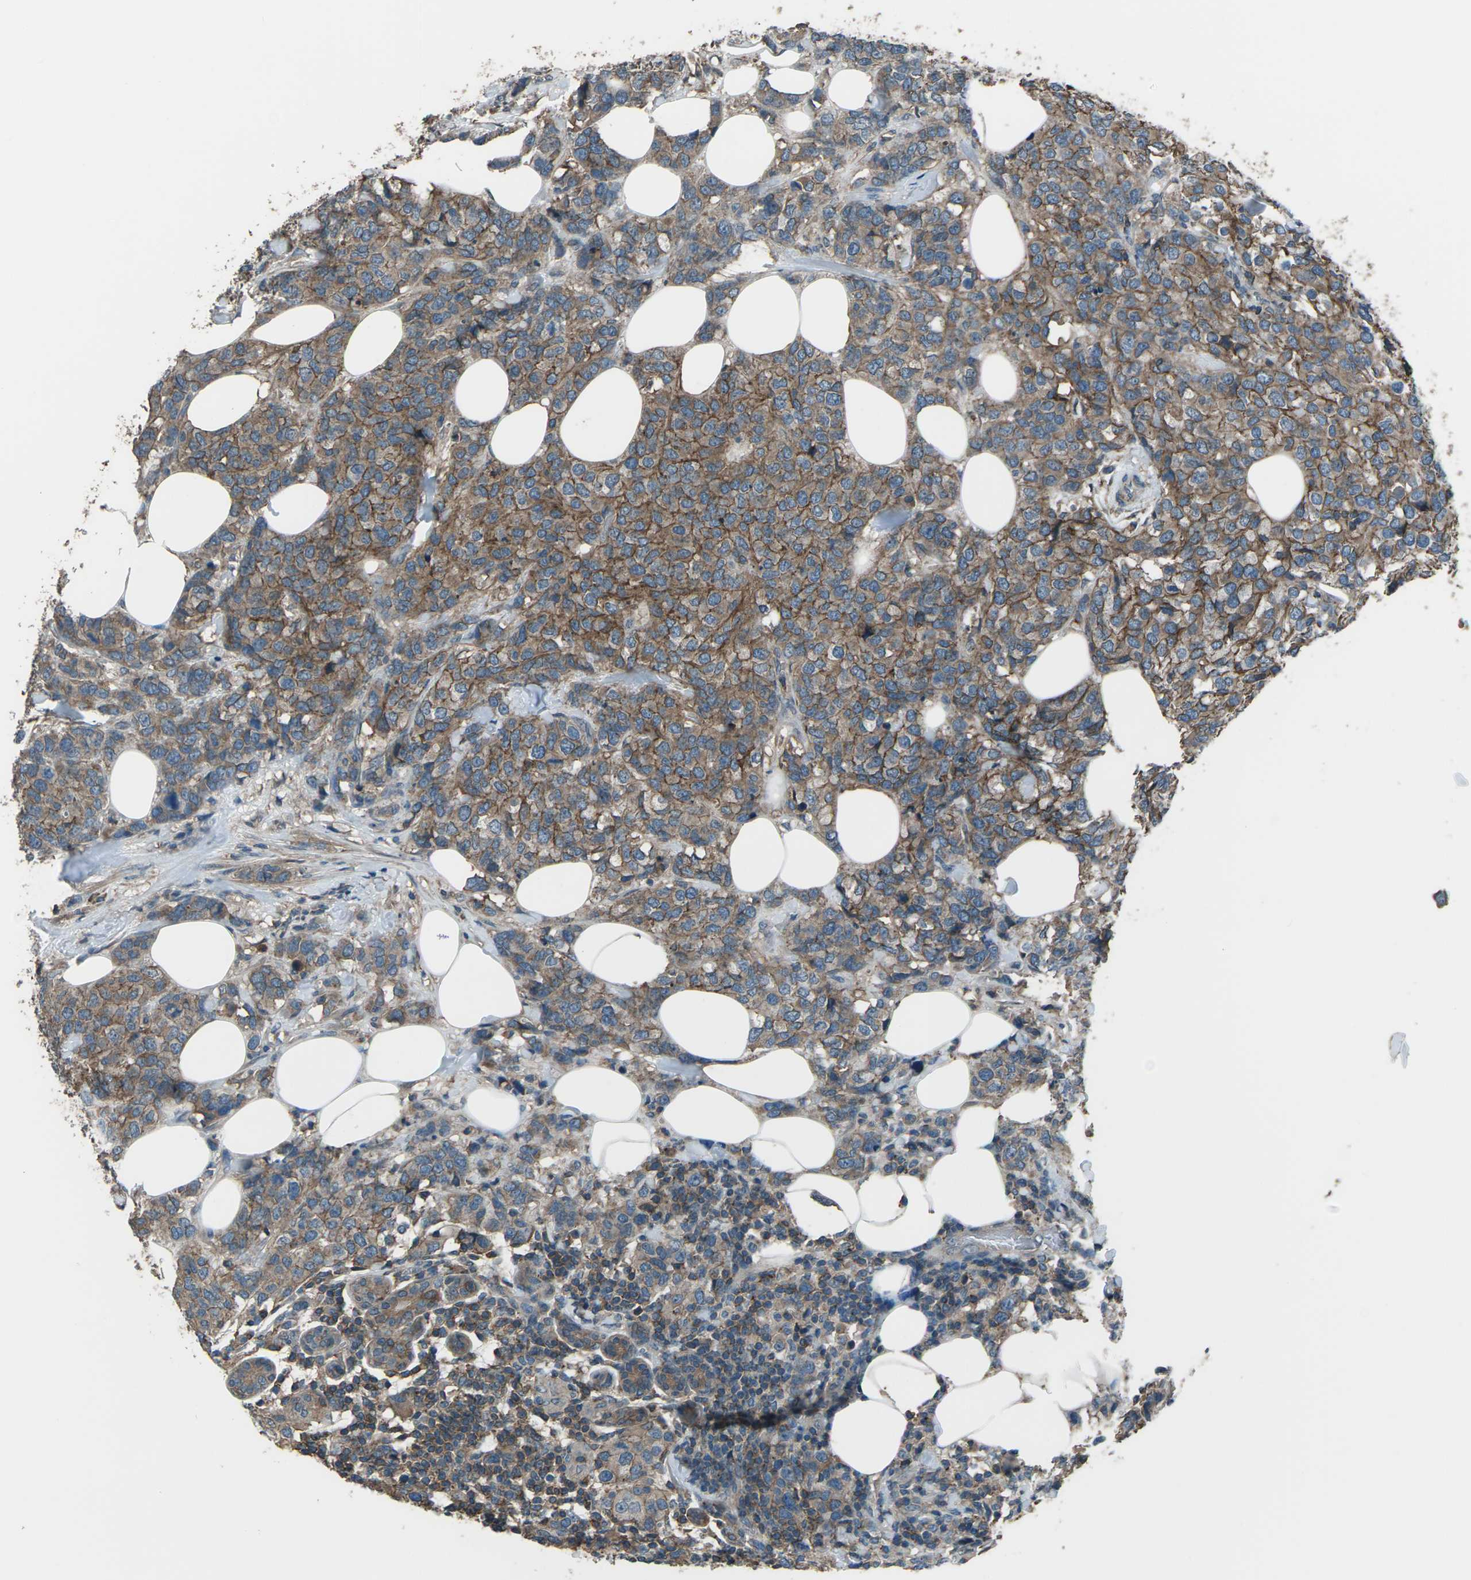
{"staining": {"intensity": "moderate", "quantity": ">75%", "location": "cytoplasmic/membranous"}, "tissue": "breast cancer", "cell_type": "Tumor cells", "image_type": "cancer", "snomed": [{"axis": "morphology", "description": "Lobular carcinoma"}, {"axis": "topography", "description": "Breast"}], "caption": "This is an image of immunohistochemistry (IHC) staining of breast cancer, which shows moderate staining in the cytoplasmic/membranous of tumor cells.", "gene": "CMTM4", "patient": {"sex": "female", "age": 59}}